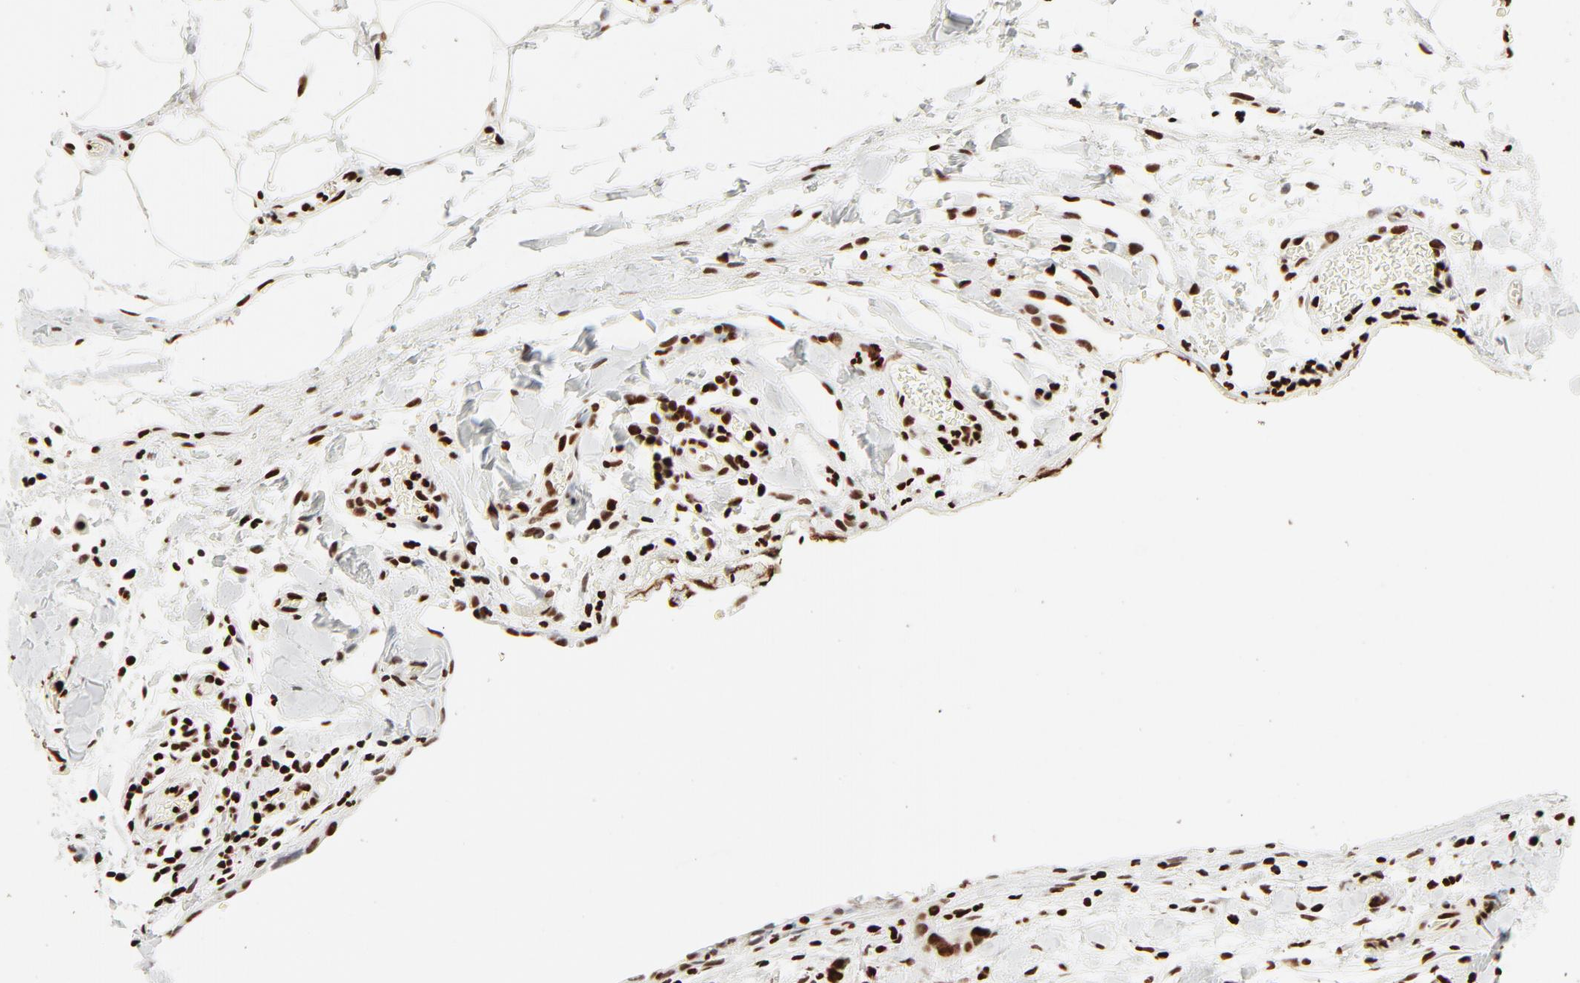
{"staining": {"intensity": "strong", "quantity": ">75%", "location": "nuclear"}, "tissue": "stomach cancer", "cell_type": "Tumor cells", "image_type": "cancer", "snomed": [{"axis": "morphology", "description": "Adenocarcinoma, NOS"}, {"axis": "topography", "description": "Stomach, upper"}], "caption": "This photomicrograph displays adenocarcinoma (stomach) stained with immunohistochemistry to label a protein in brown. The nuclear of tumor cells show strong positivity for the protein. Nuclei are counter-stained blue.", "gene": "HMGB2", "patient": {"sex": "male", "age": 47}}